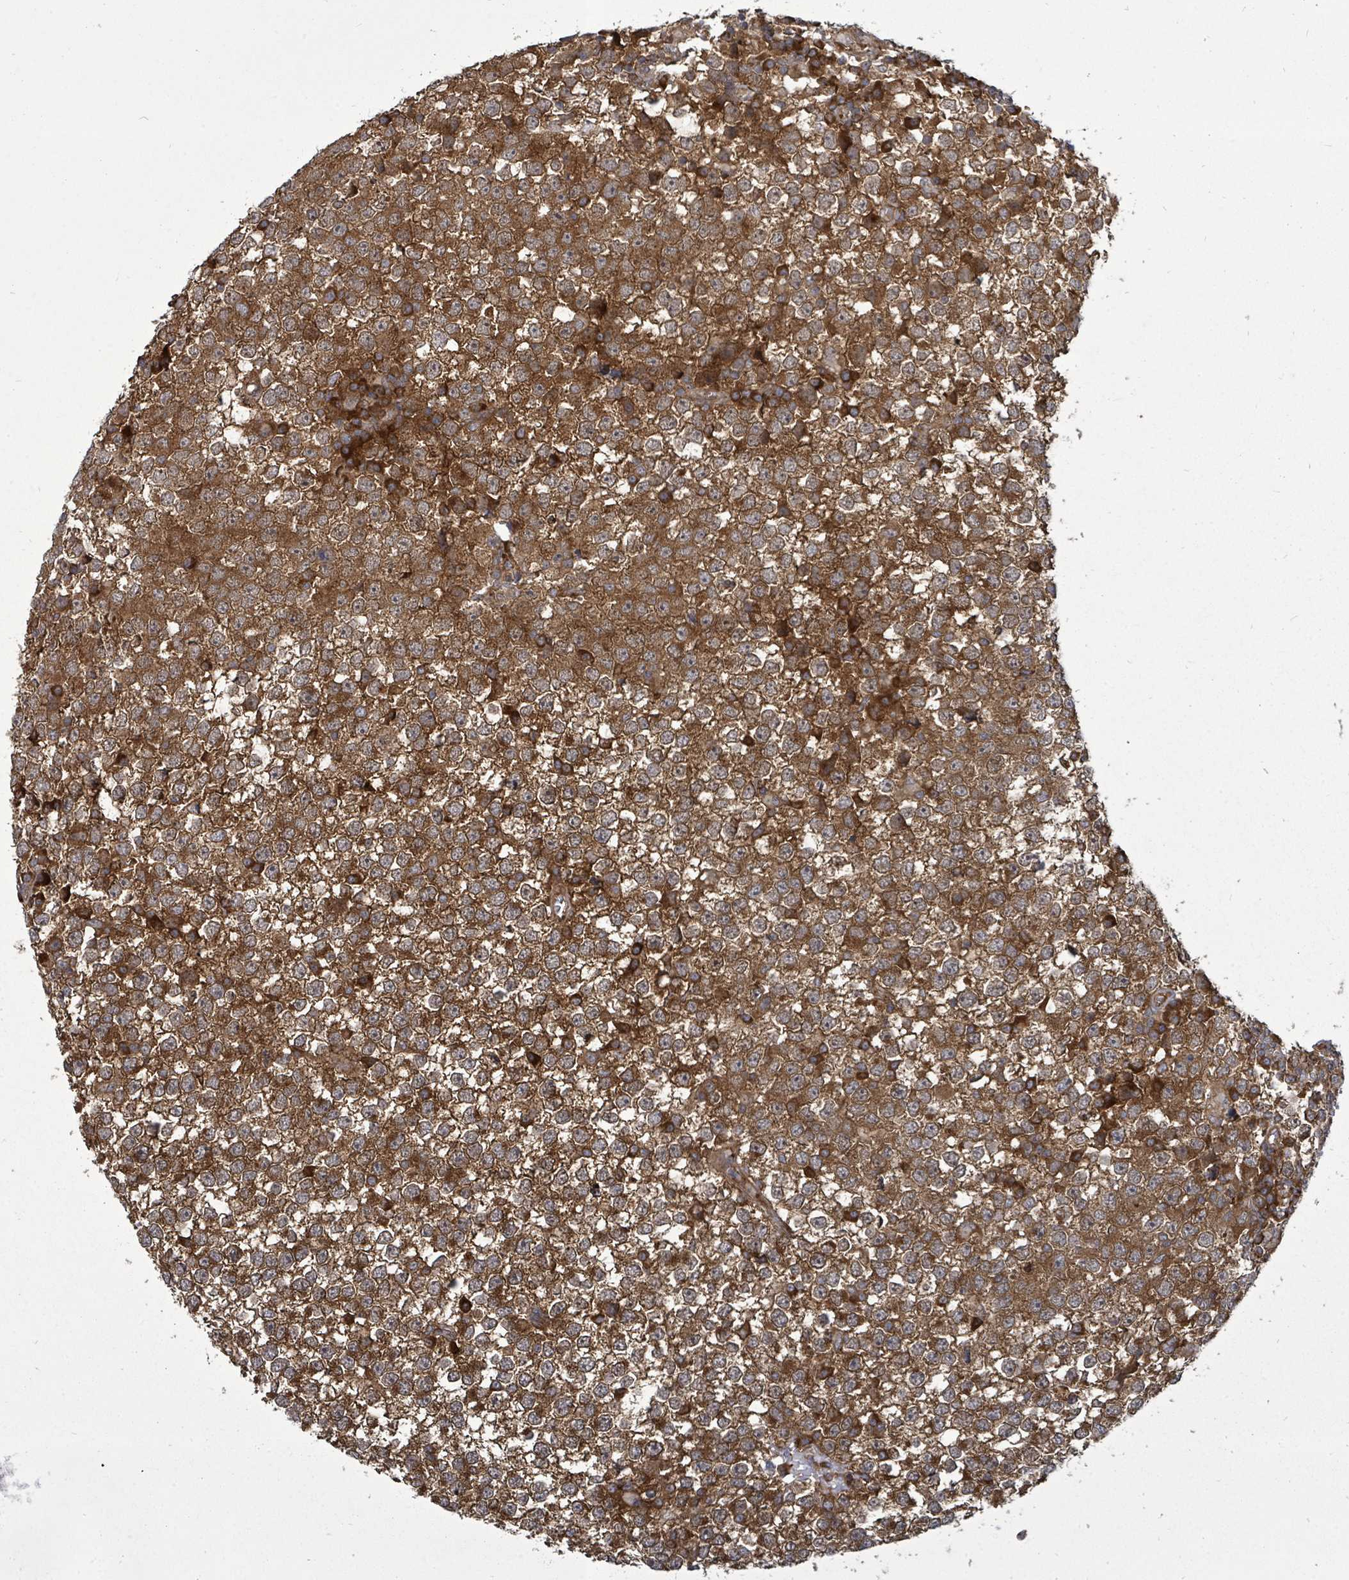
{"staining": {"intensity": "strong", "quantity": ">75%", "location": "cytoplasmic/membranous"}, "tissue": "testis cancer", "cell_type": "Tumor cells", "image_type": "cancer", "snomed": [{"axis": "morphology", "description": "Seminoma, NOS"}, {"axis": "topography", "description": "Testis"}], "caption": "The photomicrograph reveals a brown stain indicating the presence of a protein in the cytoplasmic/membranous of tumor cells in testis cancer (seminoma).", "gene": "EIF3C", "patient": {"sex": "male", "age": 65}}